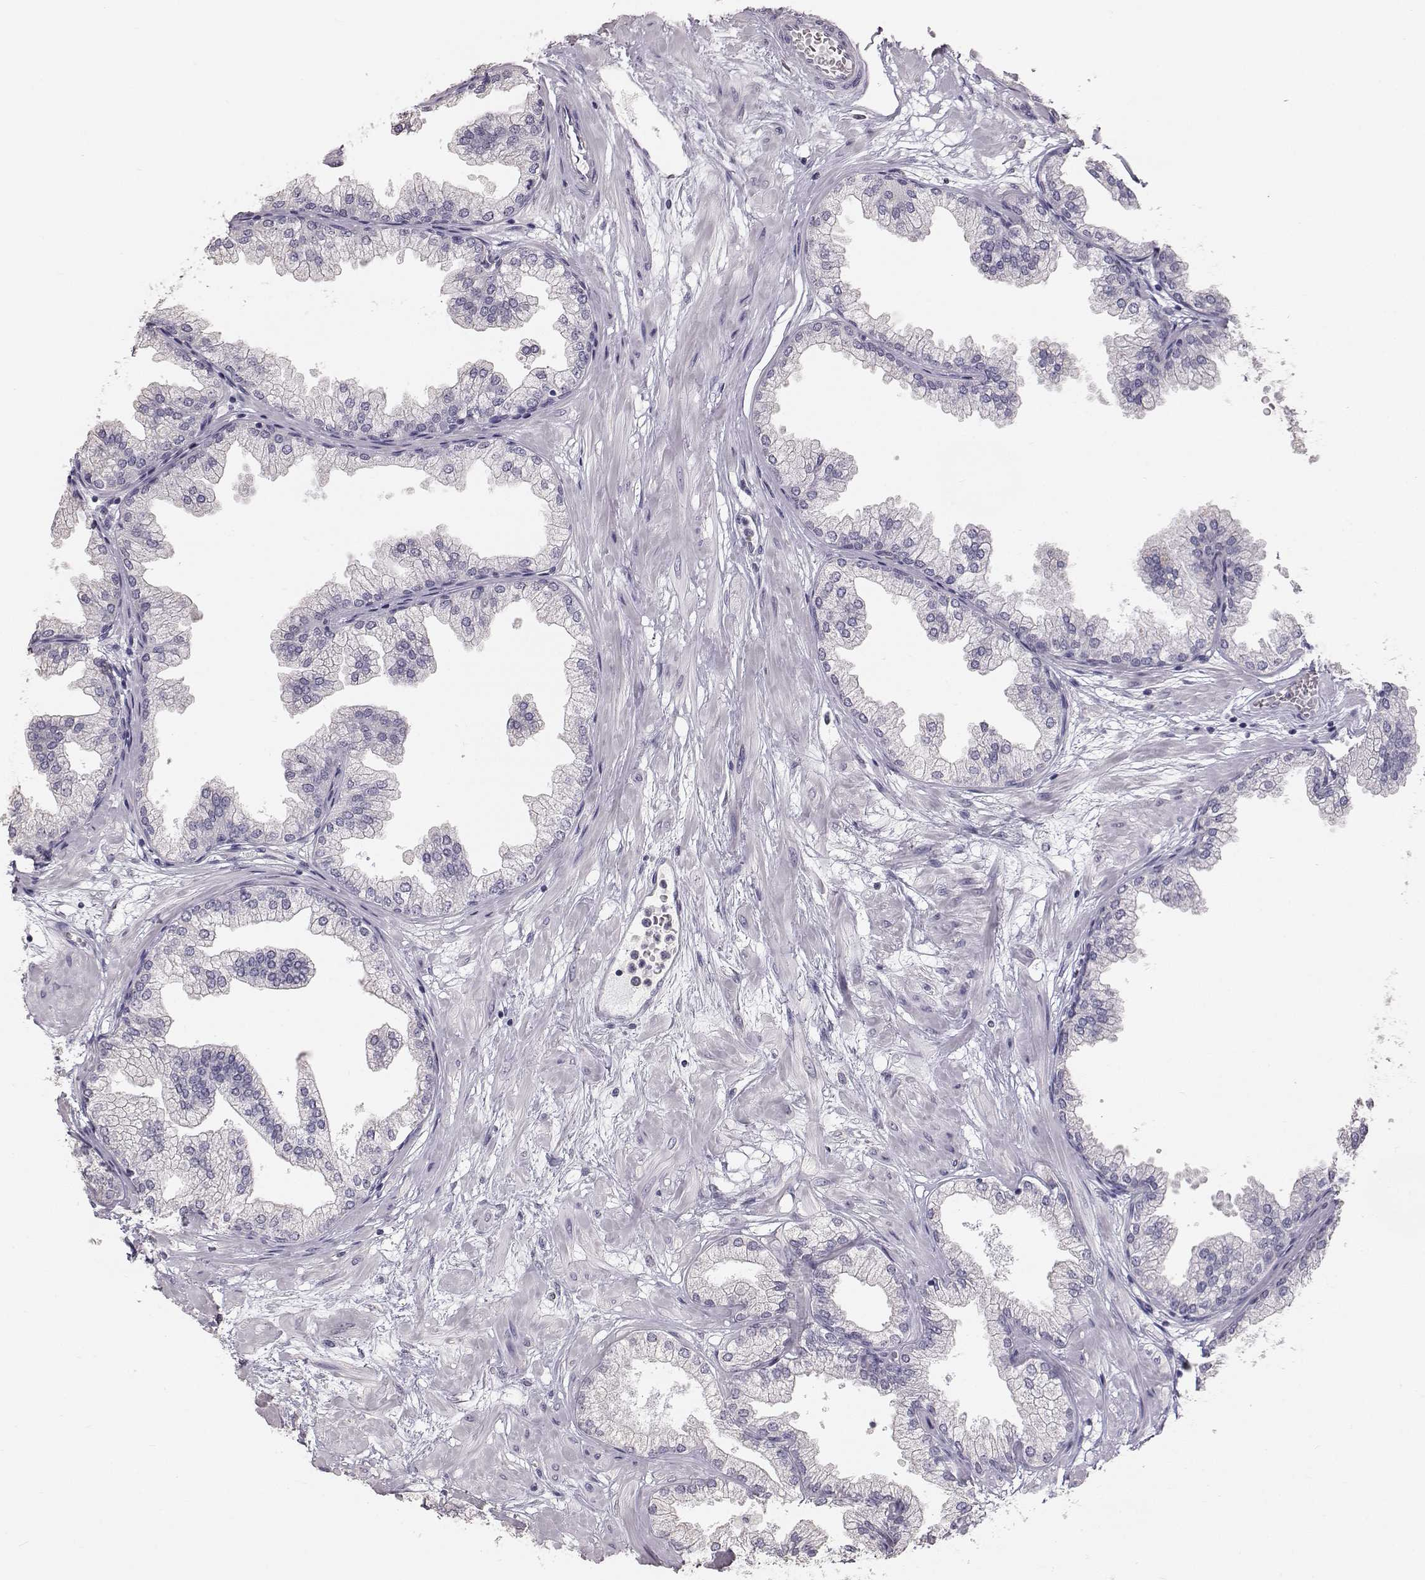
{"staining": {"intensity": "negative", "quantity": "none", "location": "none"}, "tissue": "prostate", "cell_type": "Glandular cells", "image_type": "normal", "snomed": [{"axis": "morphology", "description": "Normal tissue, NOS"}, {"axis": "topography", "description": "Prostate"}], "caption": "Protein analysis of benign prostate shows no significant staining in glandular cells.", "gene": "KRT31", "patient": {"sex": "male", "age": 37}}